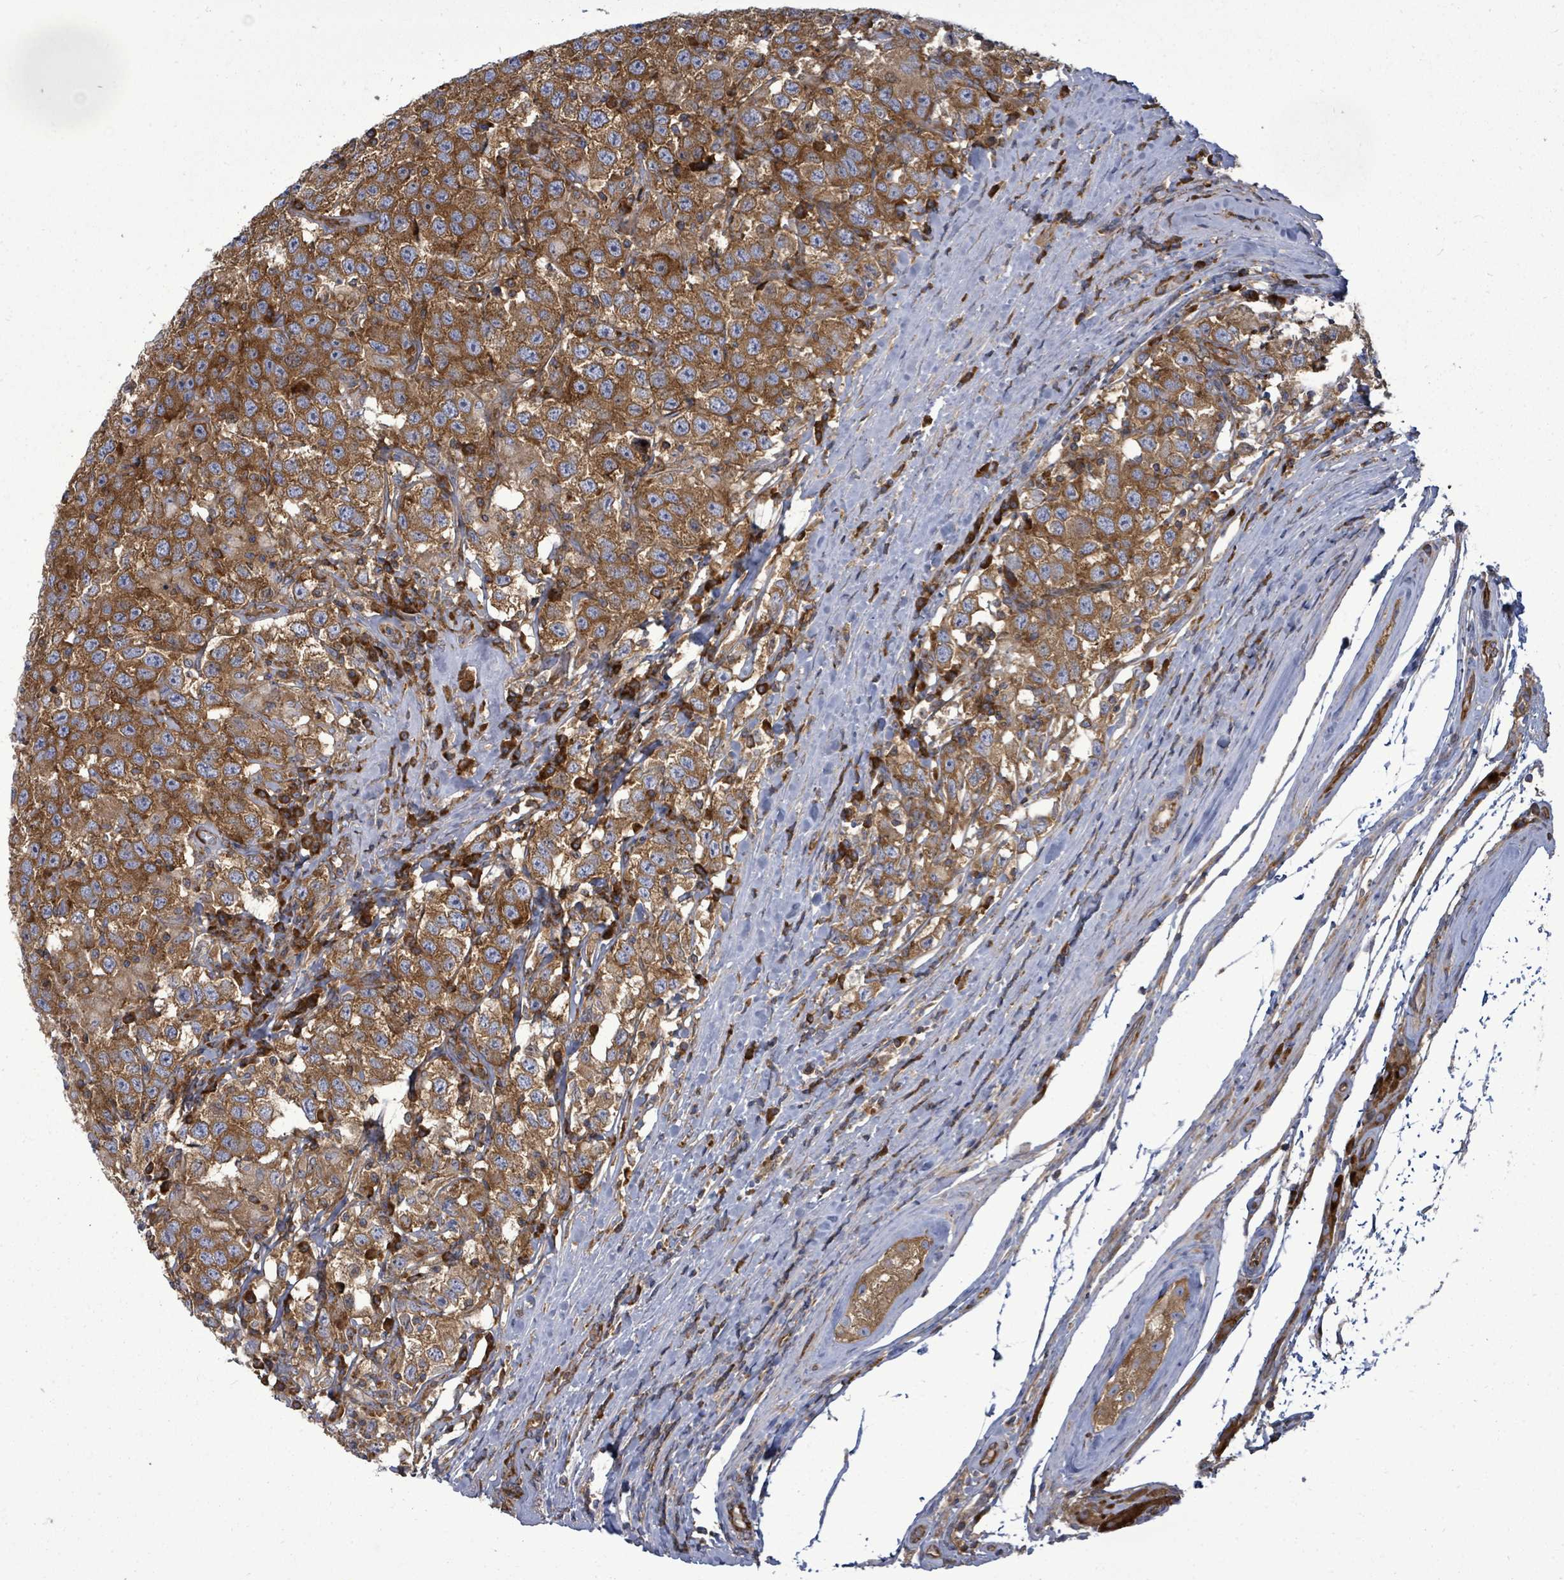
{"staining": {"intensity": "moderate", "quantity": ">75%", "location": "cytoplasmic/membranous"}, "tissue": "testis cancer", "cell_type": "Tumor cells", "image_type": "cancer", "snomed": [{"axis": "morphology", "description": "Seminoma, NOS"}, {"axis": "topography", "description": "Testis"}], "caption": "Testis cancer stained with a brown dye exhibits moderate cytoplasmic/membranous positive staining in approximately >75% of tumor cells.", "gene": "EIF3C", "patient": {"sex": "male", "age": 41}}